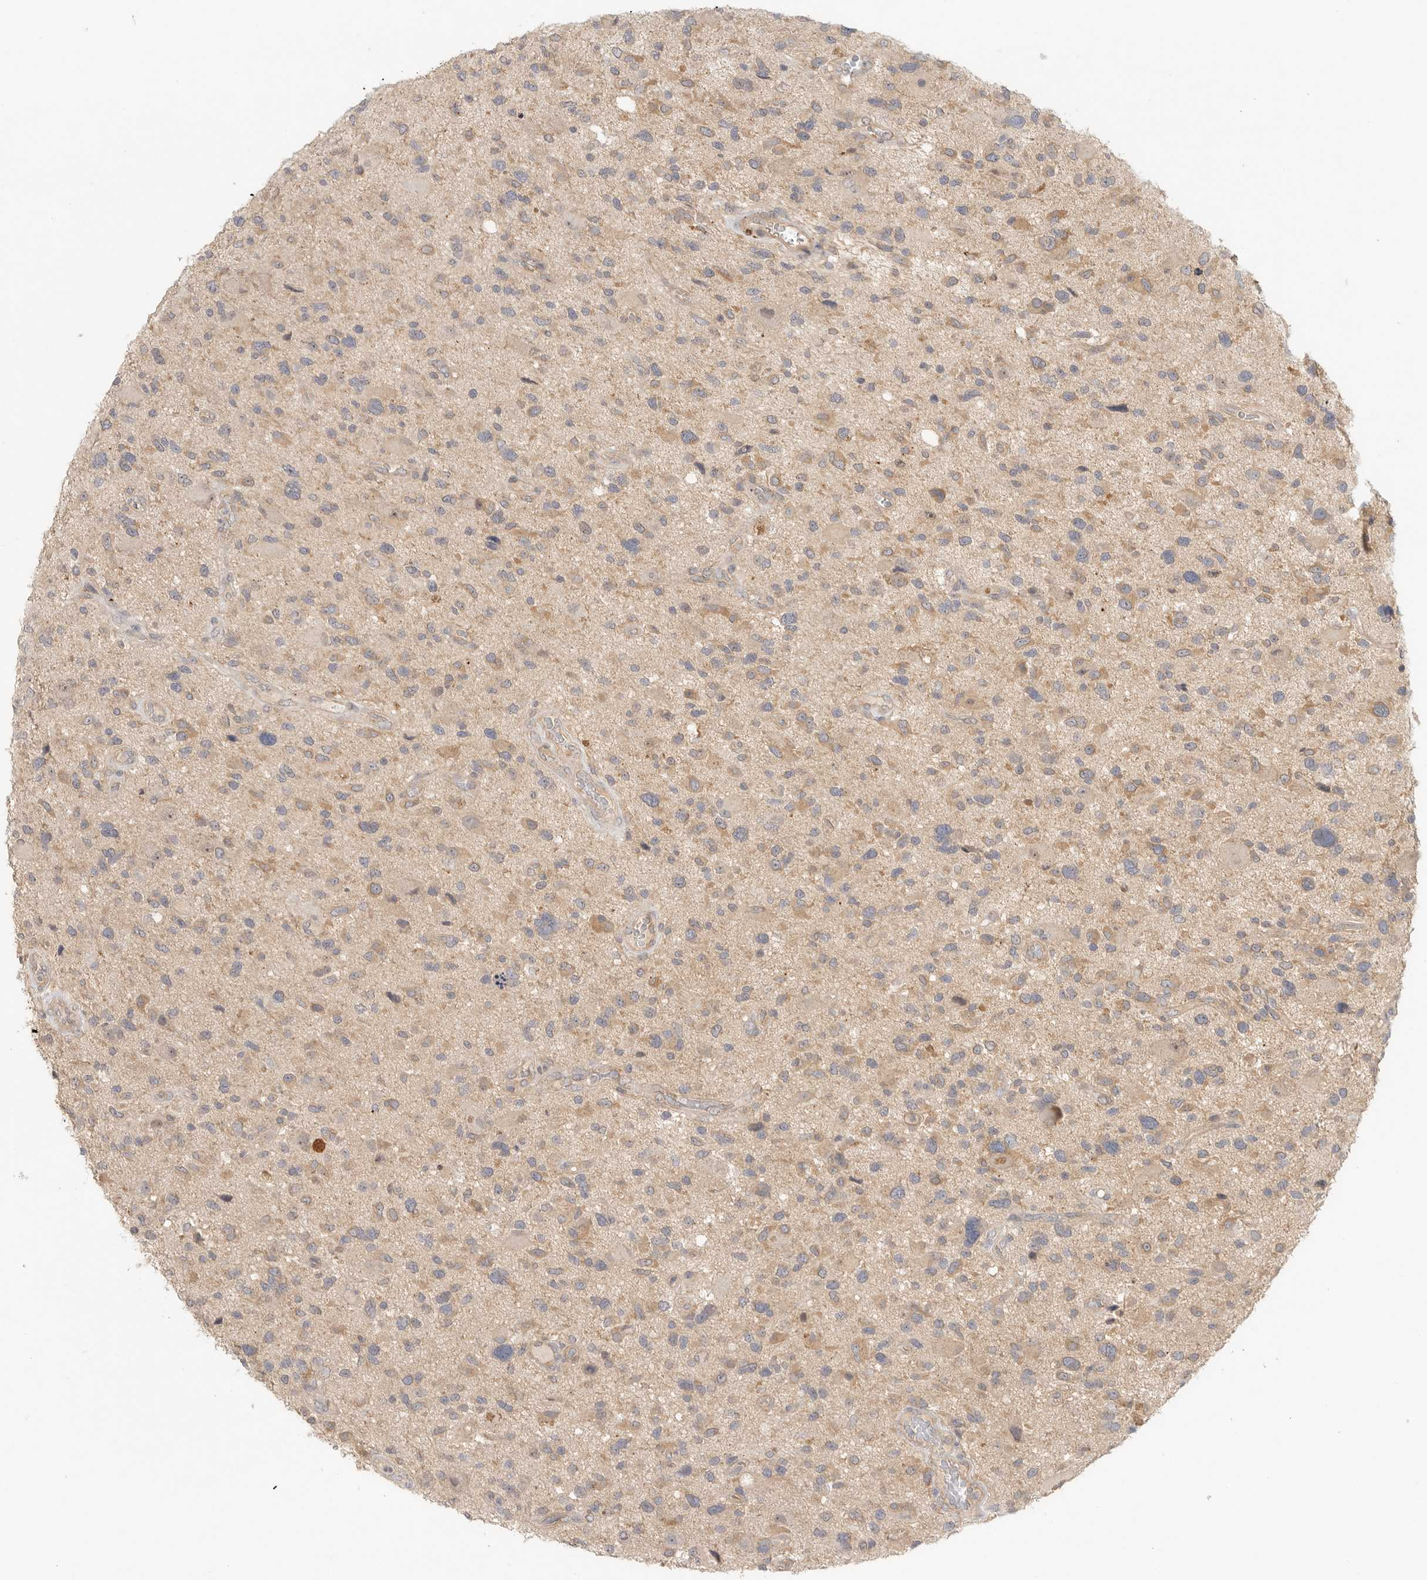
{"staining": {"intensity": "weak", "quantity": "25%-75%", "location": "cytoplasmic/membranous"}, "tissue": "glioma", "cell_type": "Tumor cells", "image_type": "cancer", "snomed": [{"axis": "morphology", "description": "Glioma, malignant, High grade"}, {"axis": "topography", "description": "Brain"}], "caption": "Immunohistochemistry (IHC) micrograph of neoplastic tissue: human high-grade glioma (malignant) stained using IHC displays low levels of weak protein expression localized specifically in the cytoplasmic/membranous of tumor cells, appearing as a cytoplasmic/membranous brown color.", "gene": "HDAC6", "patient": {"sex": "male", "age": 33}}